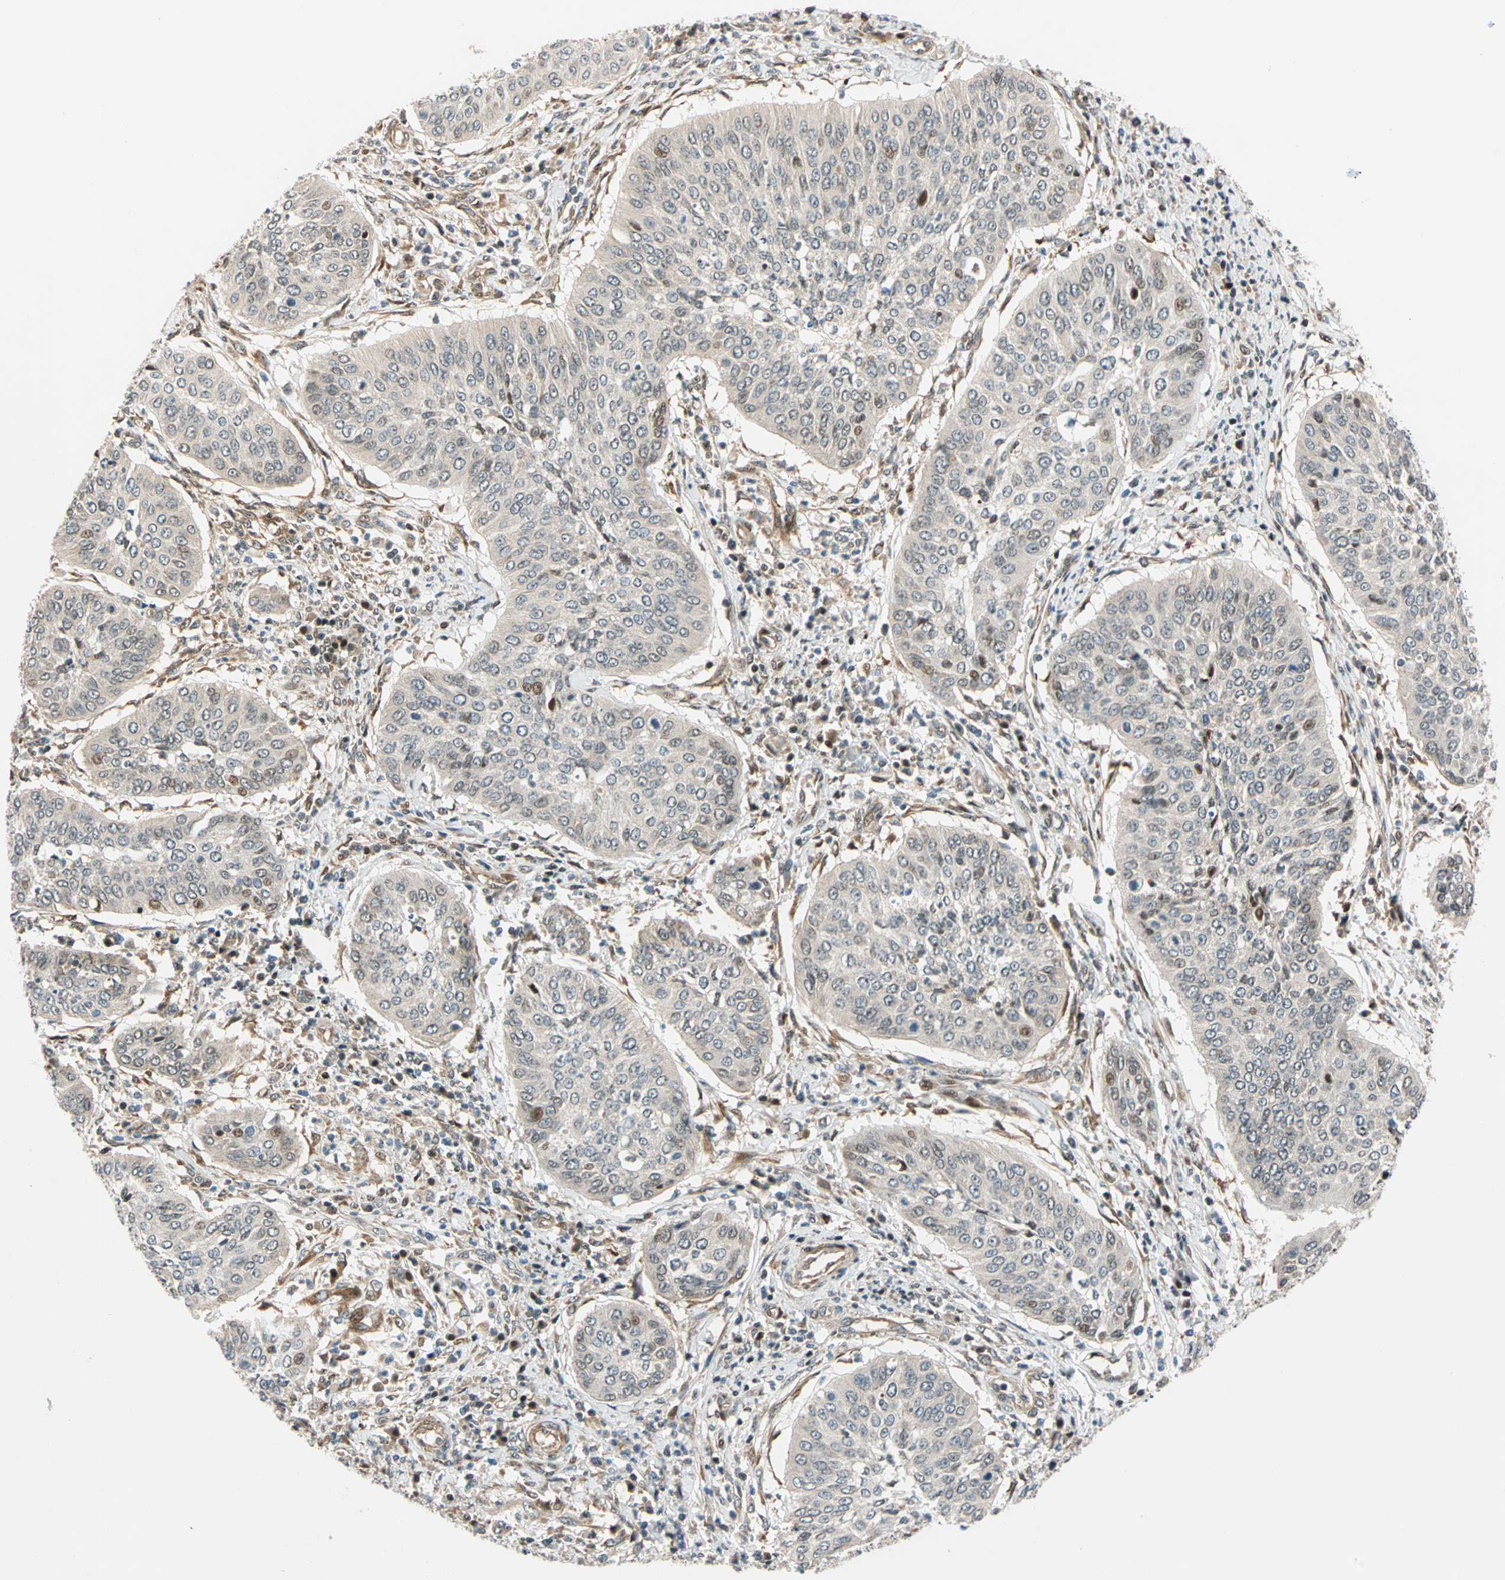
{"staining": {"intensity": "weak", "quantity": "25%-75%", "location": "cytoplasmic/membranous"}, "tissue": "cervical cancer", "cell_type": "Tumor cells", "image_type": "cancer", "snomed": [{"axis": "morphology", "description": "Normal tissue, NOS"}, {"axis": "morphology", "description": "Squamous cell carcinoma, NOS"}, {"axis": "topography", "description": "Cervix"}], "caption": "Immunohistochemistry histopathology image of neoplastic tissue: squamous cell carcinoma (cervical) stained using immunohistochemistry (IHC) exhibits low levels of weak protein expression localized specifically in the cytoplasmic/membranous of tumor cells, appearing as a cytoplasmic/membranous brown color.", "gene": "HECW1", "patient": {"sex": "female", "age": 39}}